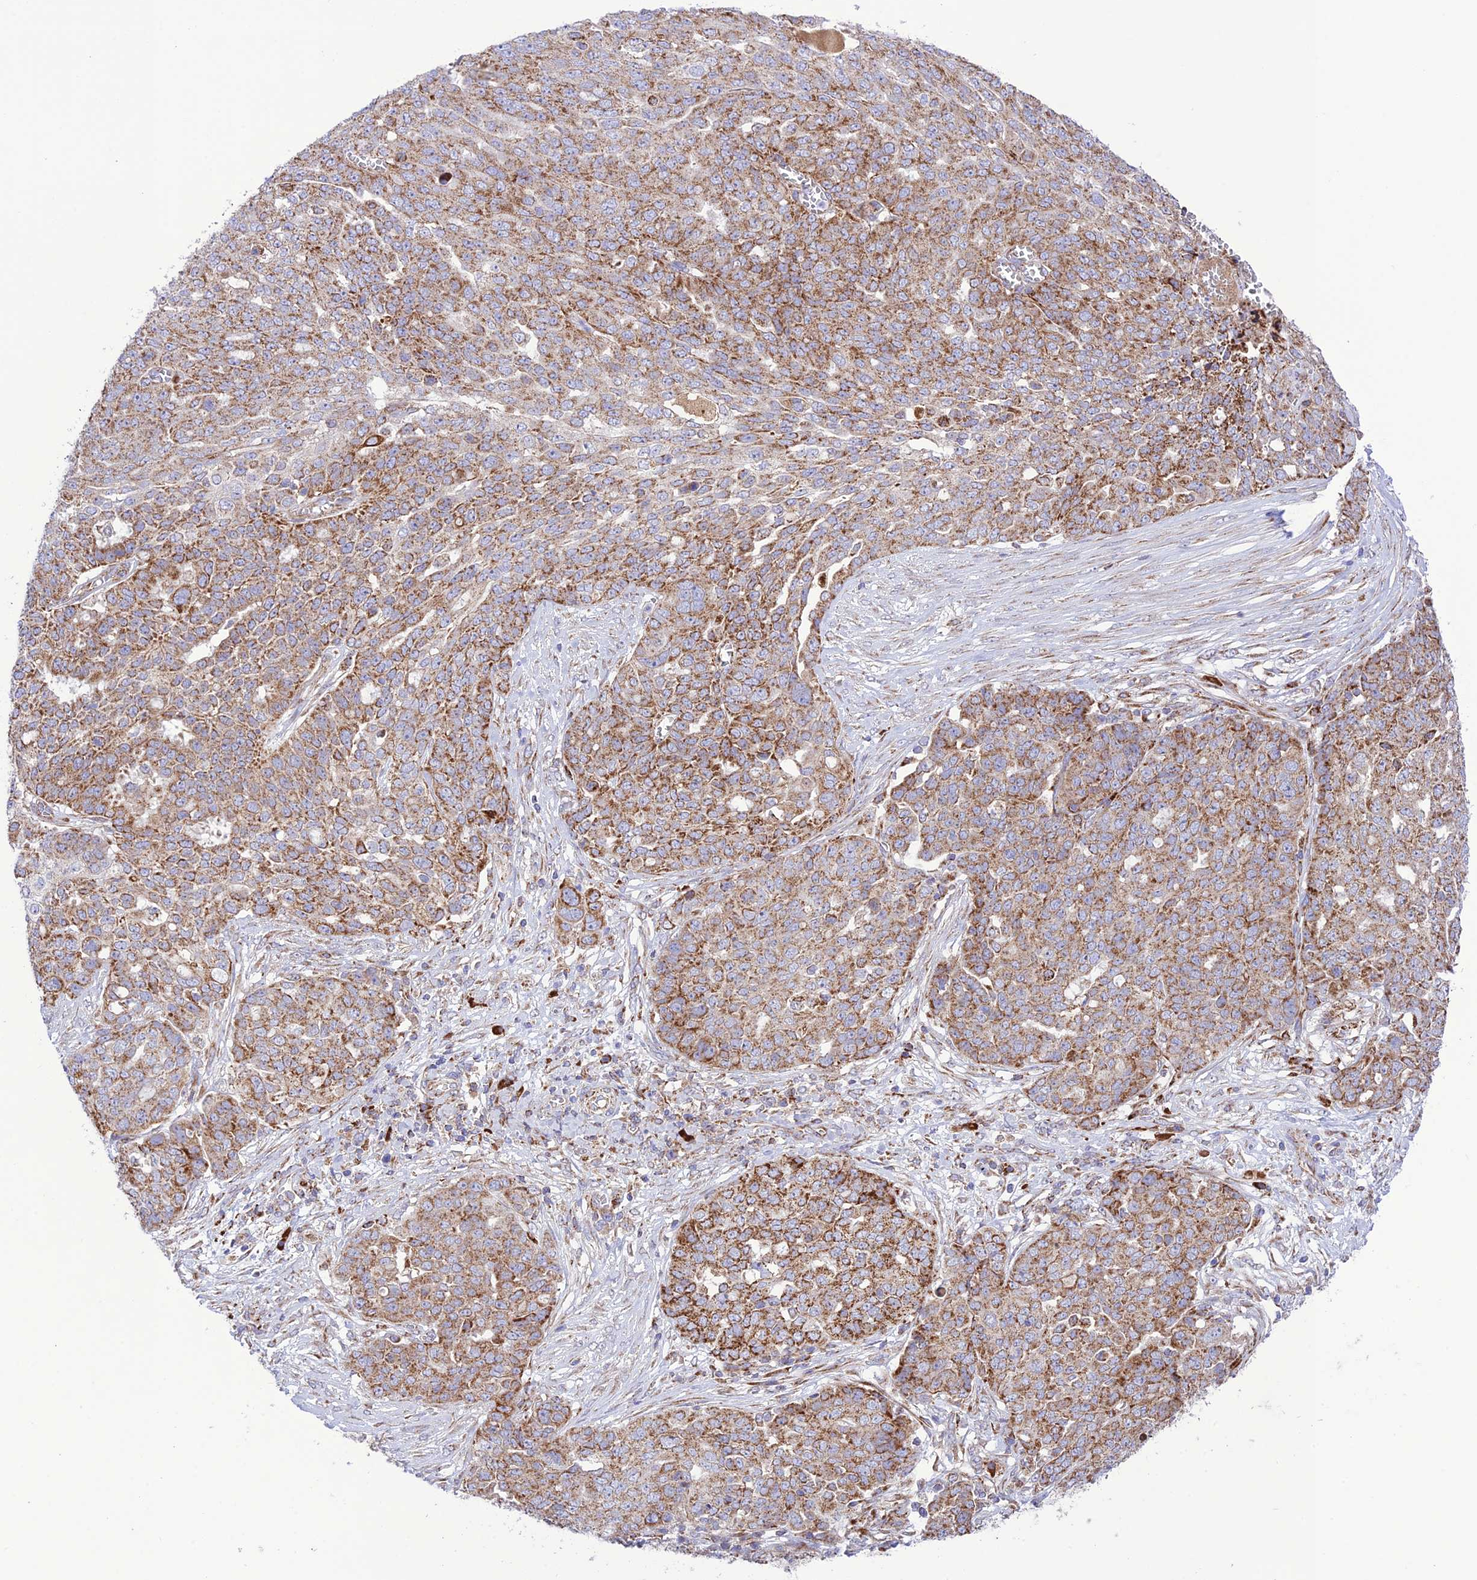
{"staining": {"intensity": "moderate", "quantity": ">75%", "location": "cytoplasmic/membranous"}, "tissue": "ovarian cancer", "cell_type": "Tumor cells", "image_type": "cancer", "snomed": [{"axis": "morphology", "description": "Cystadenocarcinoma, serous, NOS"}, {"axis": "topography", "description": "Soft tissue"}, {"axis": "topography", "description": "Ovary"}], "caption": "A high-resolution micrograph shows immunohistochemistry (IHC) staining of ovarian cancer, which exhibits moderate cytoplasmic/membranous staining in about >75% of tumor cells. Using DAB (3,3'-diaminobenzidine) (brown) and hematoxylin (blue) stains, captured at high magnification using brightfield microscopy.", "gene": "UAP1L1", "patient": {"sex": "female", "age": 57}}